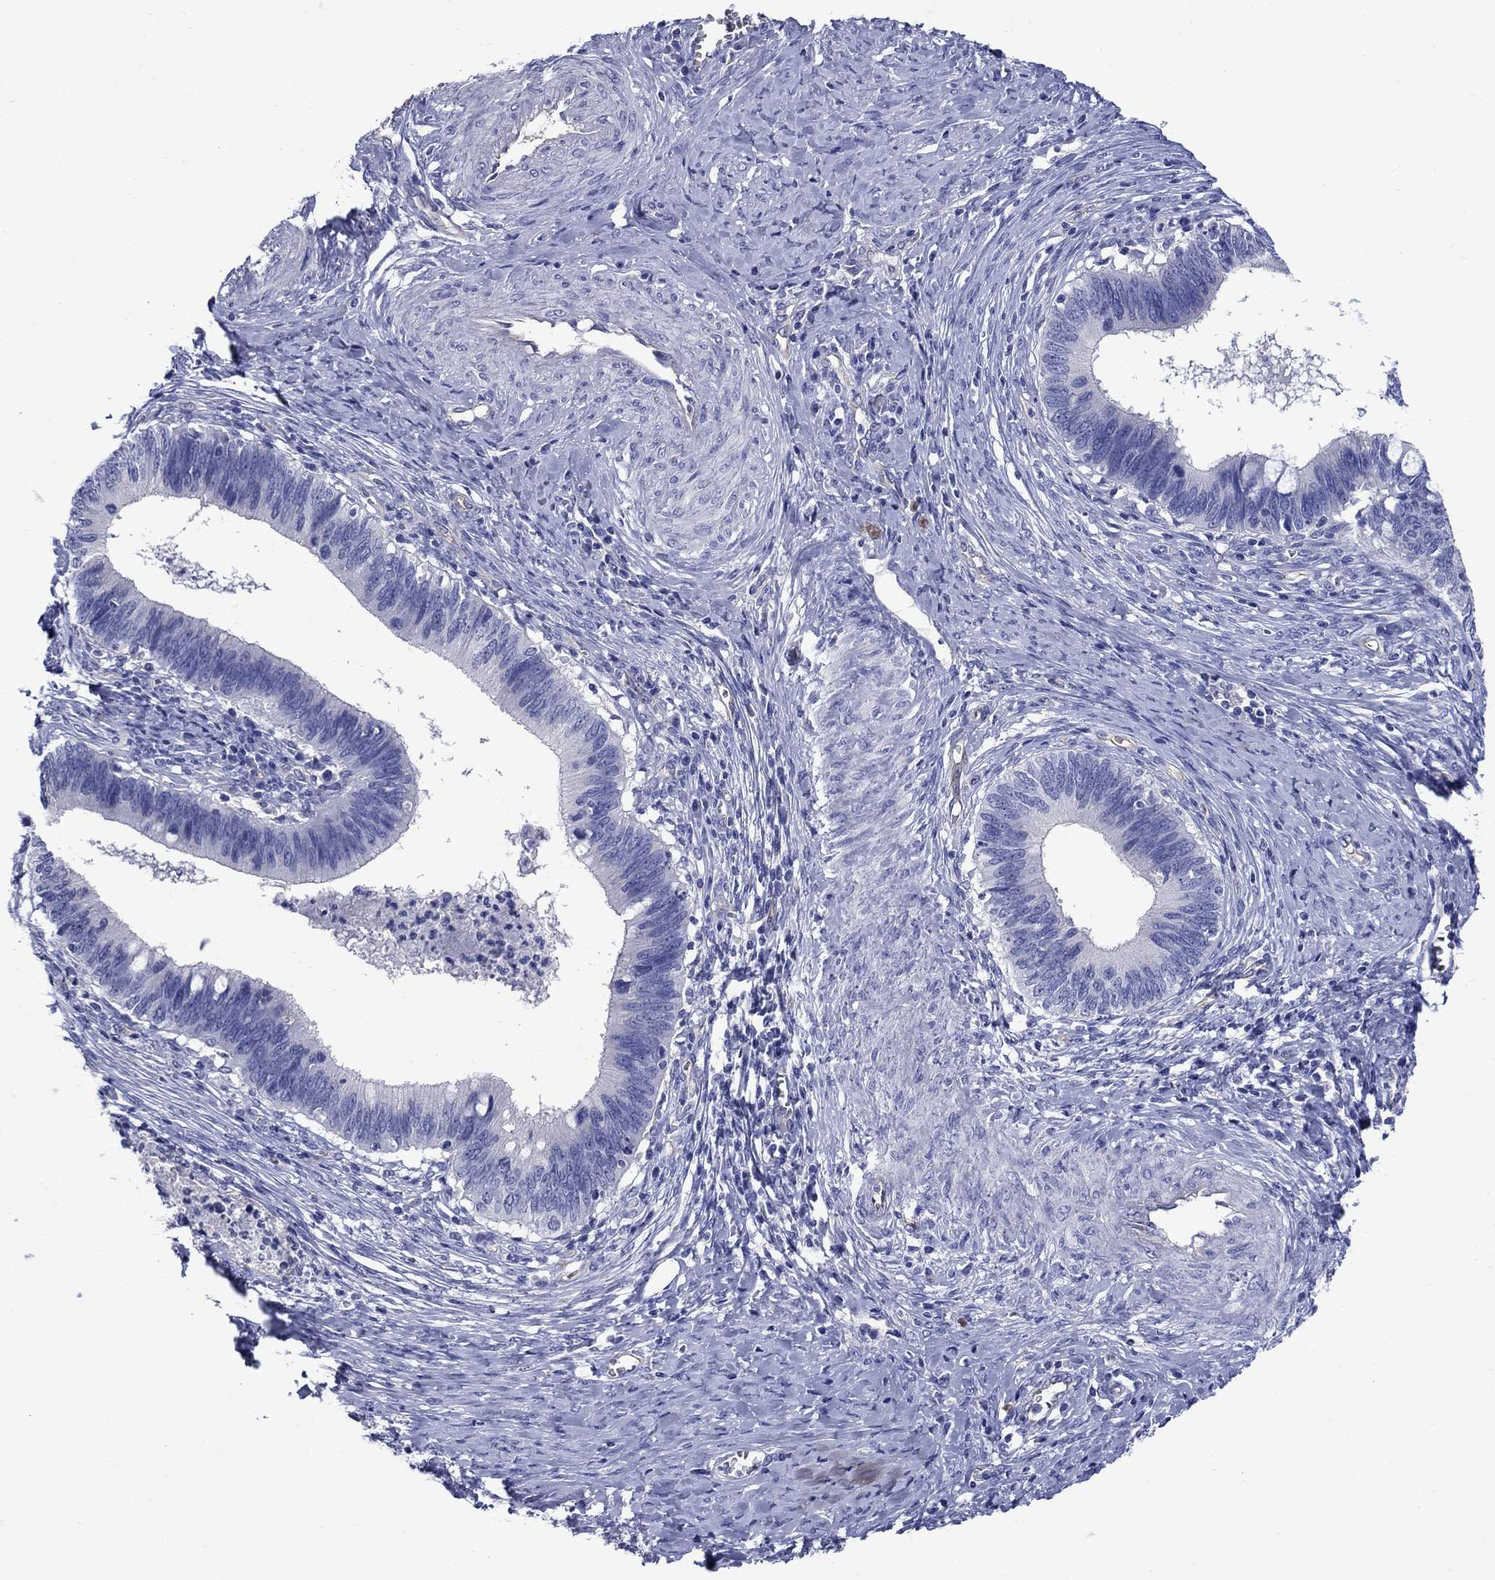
{"staining": {"intensity": "negative", "quantity": "none", "location": "none"}, "tissue": "cervical cancer", "cell_type": "Tumor cells", "image_type": "cancer", "snomed": [{"axis": "morphology", "description": "Adenocarcinoma, NOS"}, {"axis": "topography", "description": "Cervix"}], "caption": "This is an immunohistochemistry histopathology image of adenocarcinoma (cervical). There is no positivity in tumor cells.", "gene": "SMCP", "patient": {"sex": "female", "age": 42}}